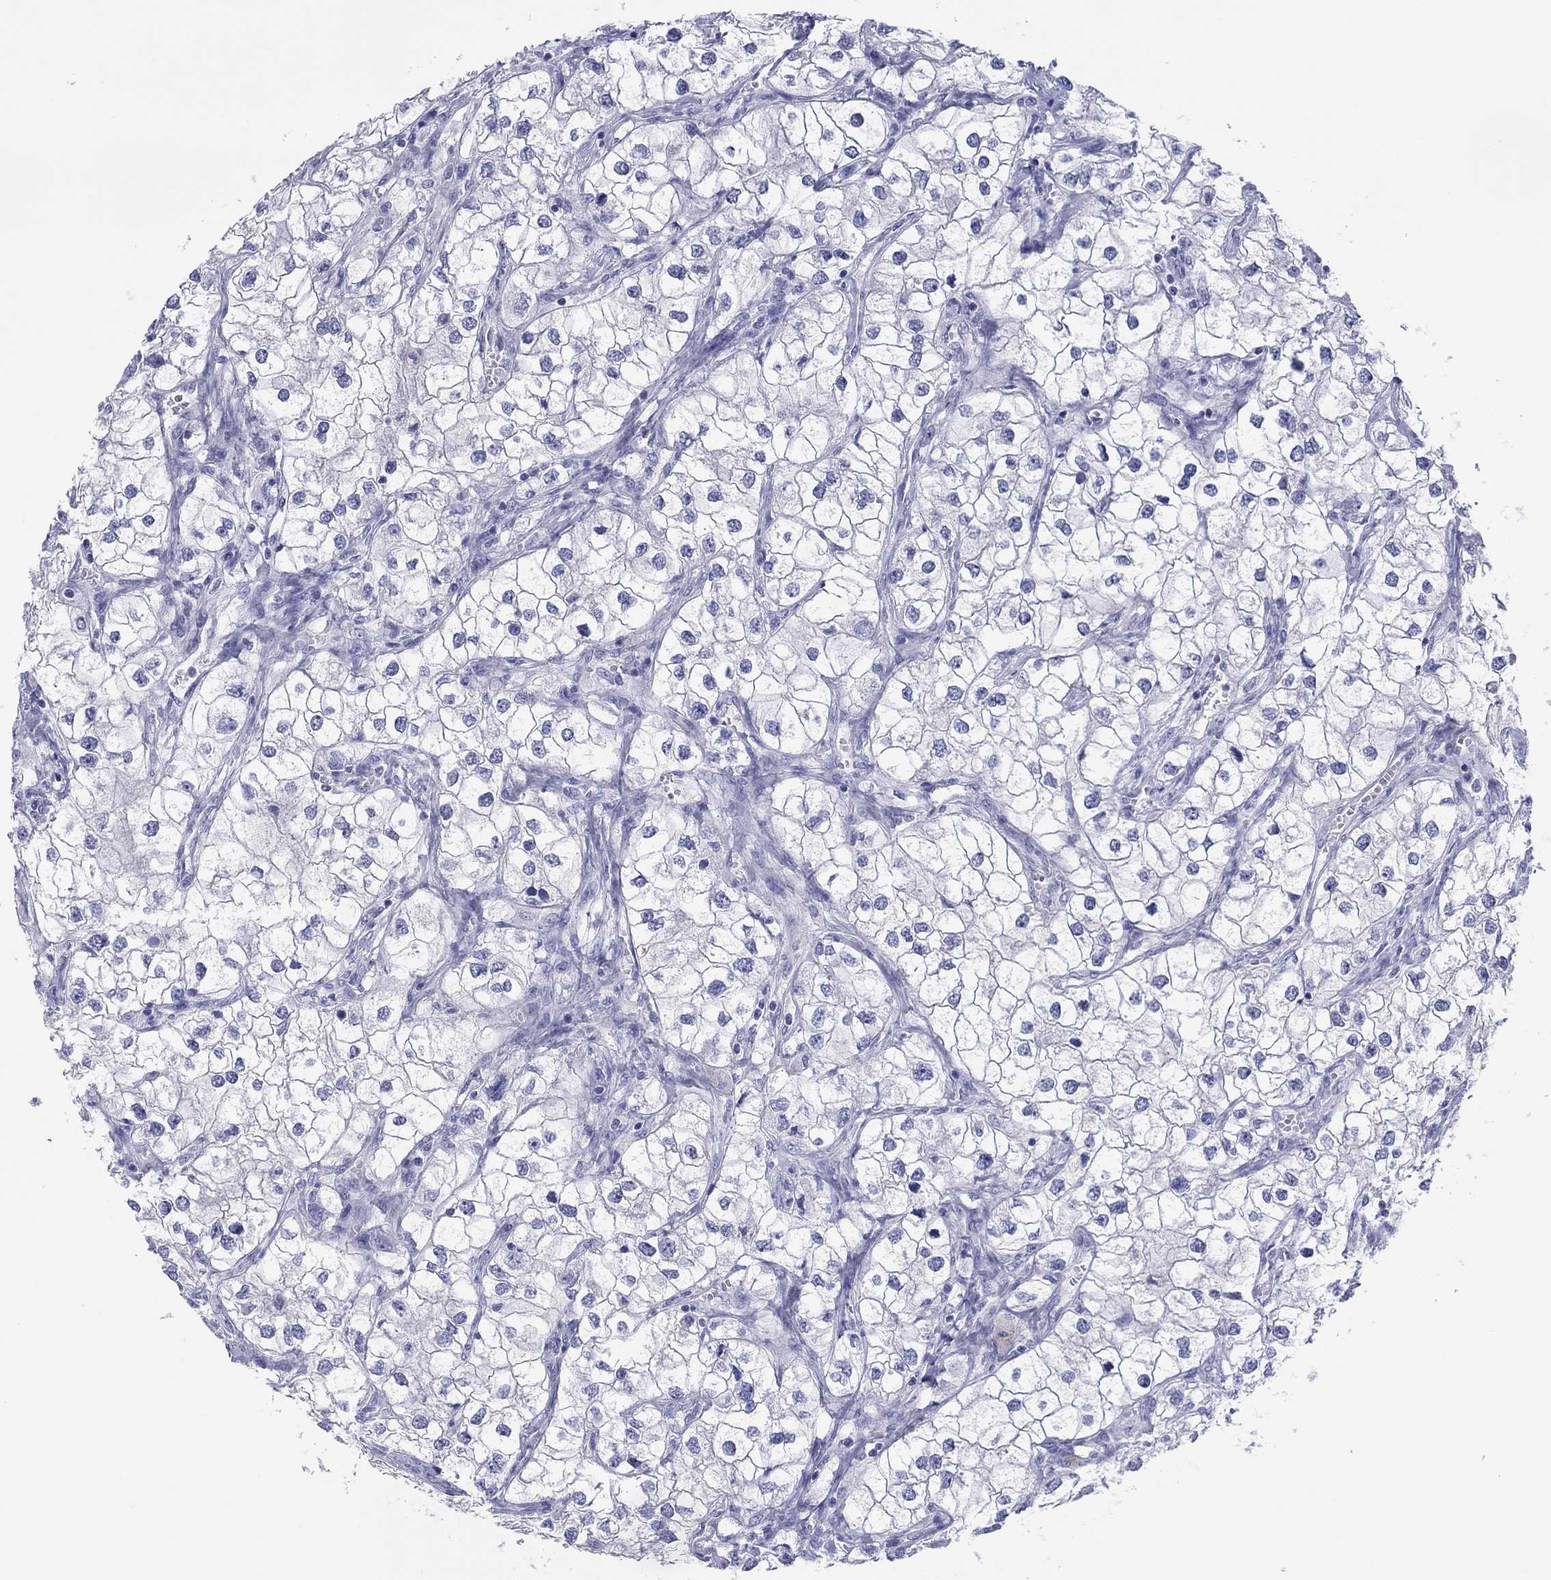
{"staining": {"intensity": "negative", "quantity": "none", "location": "none"}, "tissue": "renal cancer", "cell_type": "Tumor cells", "image_type": "cancer", "snomed": [{"axis": "morphology", "description": "Adenocarcinoma, NOS"}, {"axis": "topography", "description": "Kidney"}], "caption": "An immunohistochemistry (IHC) photomicrograph of renal cancer is shown. There is no staining in tumor cells of renal cancer.", "gene": "ERICH3", "patient": {"sex": "male", "age": 59}}